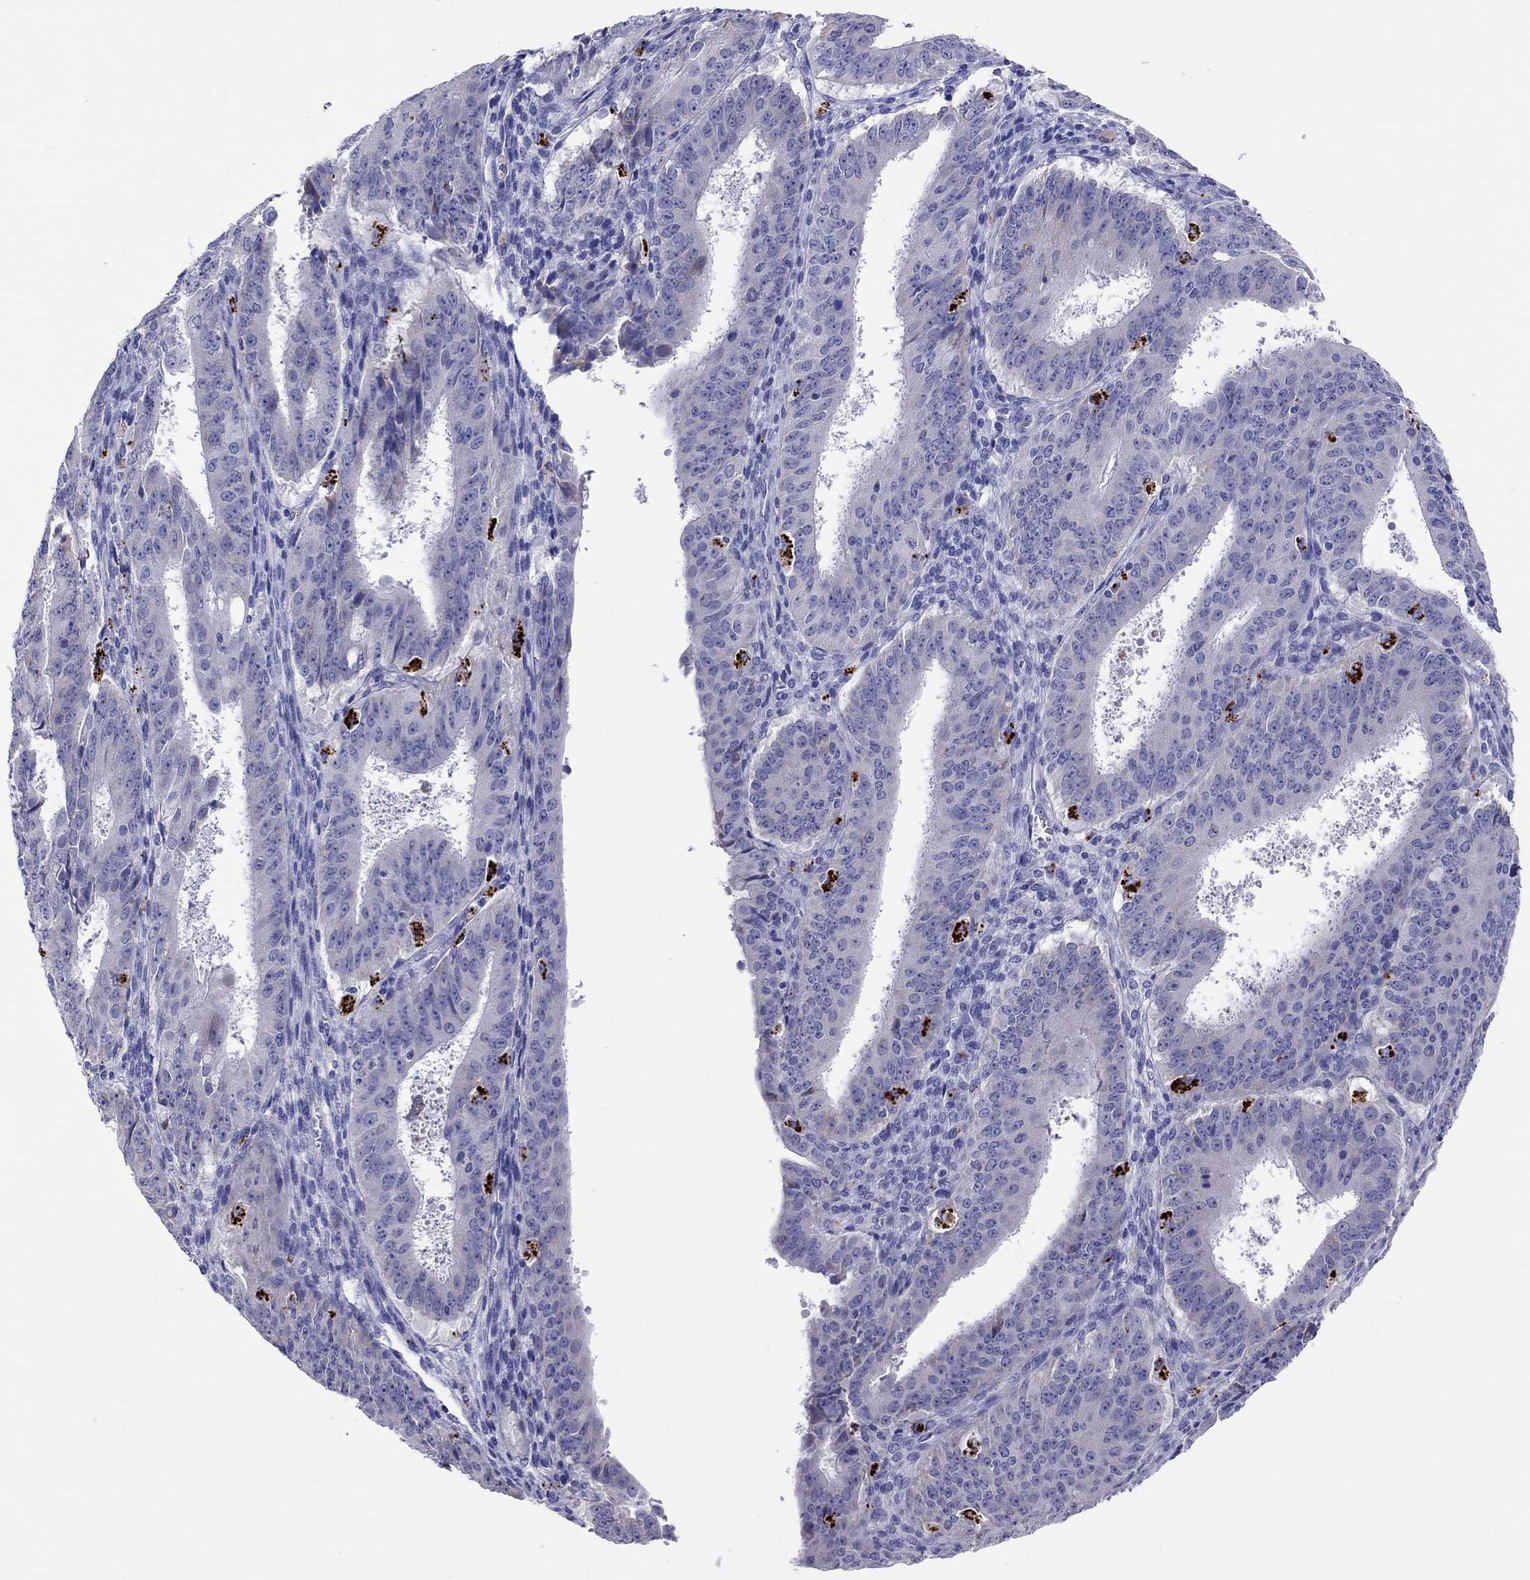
{"staining": {"intensity": "negative", "quantity": "none", "location": "none"}, "tissue": "ovarian cancer", "cell_type": "Tumor cells", "image_type": "cancer", "snomed": [{"axis": "morphology", "description": "Carcinoma, endometroid"}, {"axis": "topography", "description": "Ovary"}], "caption": "This is an IHC image of endometroid carcinoma (ovarian). There is no staining in tumor cells.", "gene": "COL9A1", "patient": {"sex": "female", "age": 42}}